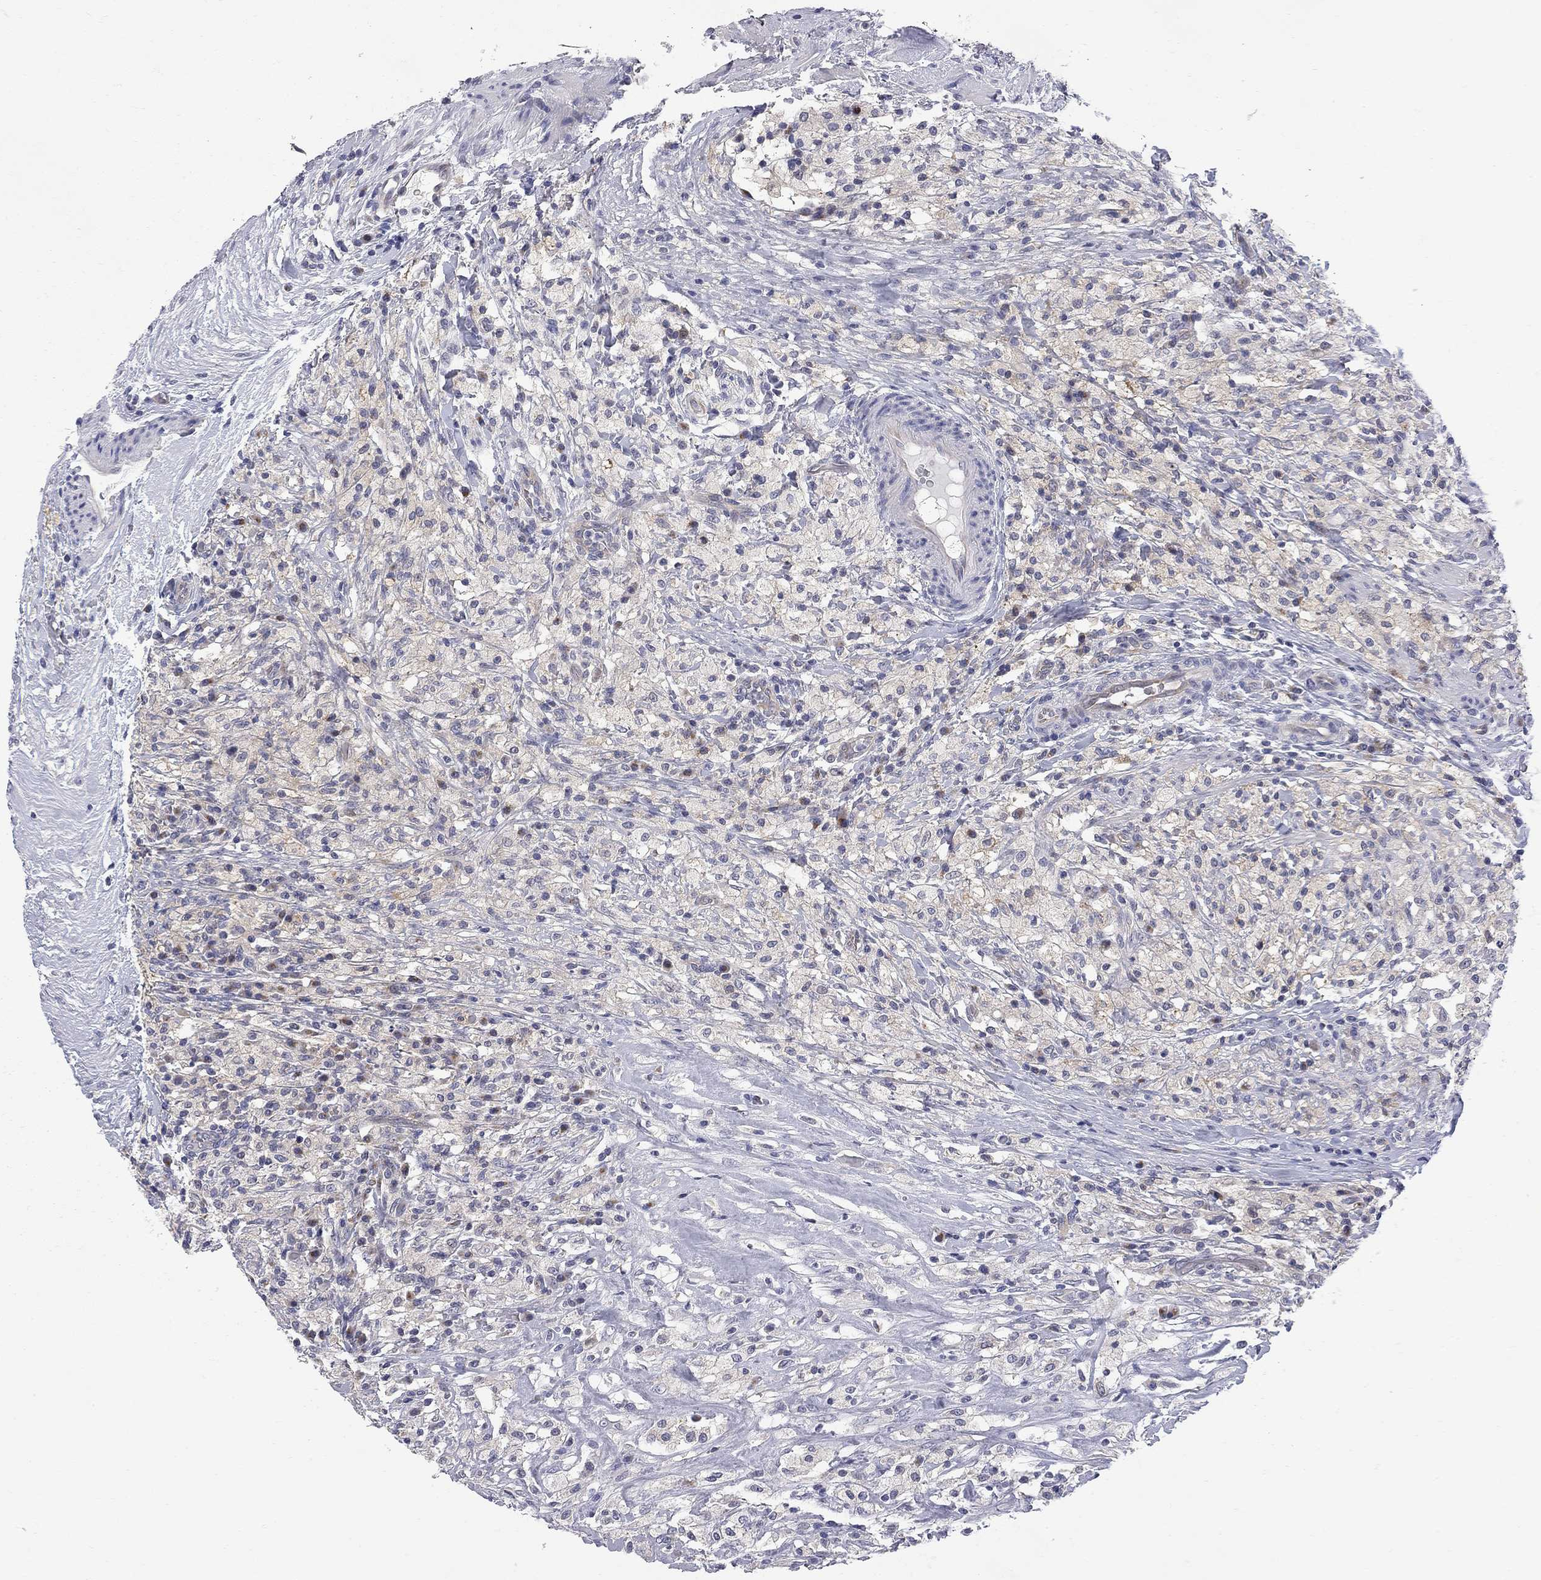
{"staining": {"intensity": "negative", "quantity": "none", "location": "none"}, "tissue": "testis cancer", "cell_type": "Tumor cells", "image_type": "cancer", "snomed": [{"axis": "morphology", "description": "Necrosis, NOS"}, {"axis": "morphology", "description": "Carcinoma, Embryonal, NOS"}, {"axis": "topography", "description": "Testis"}], "caption": "IHC micrograph of neoplastic tissue: human testis cancer stained with DAB shows no significant protein staining in tumor cells.", "gene": "GALNT8", "patient": {"sex": "male", "age": 19}}